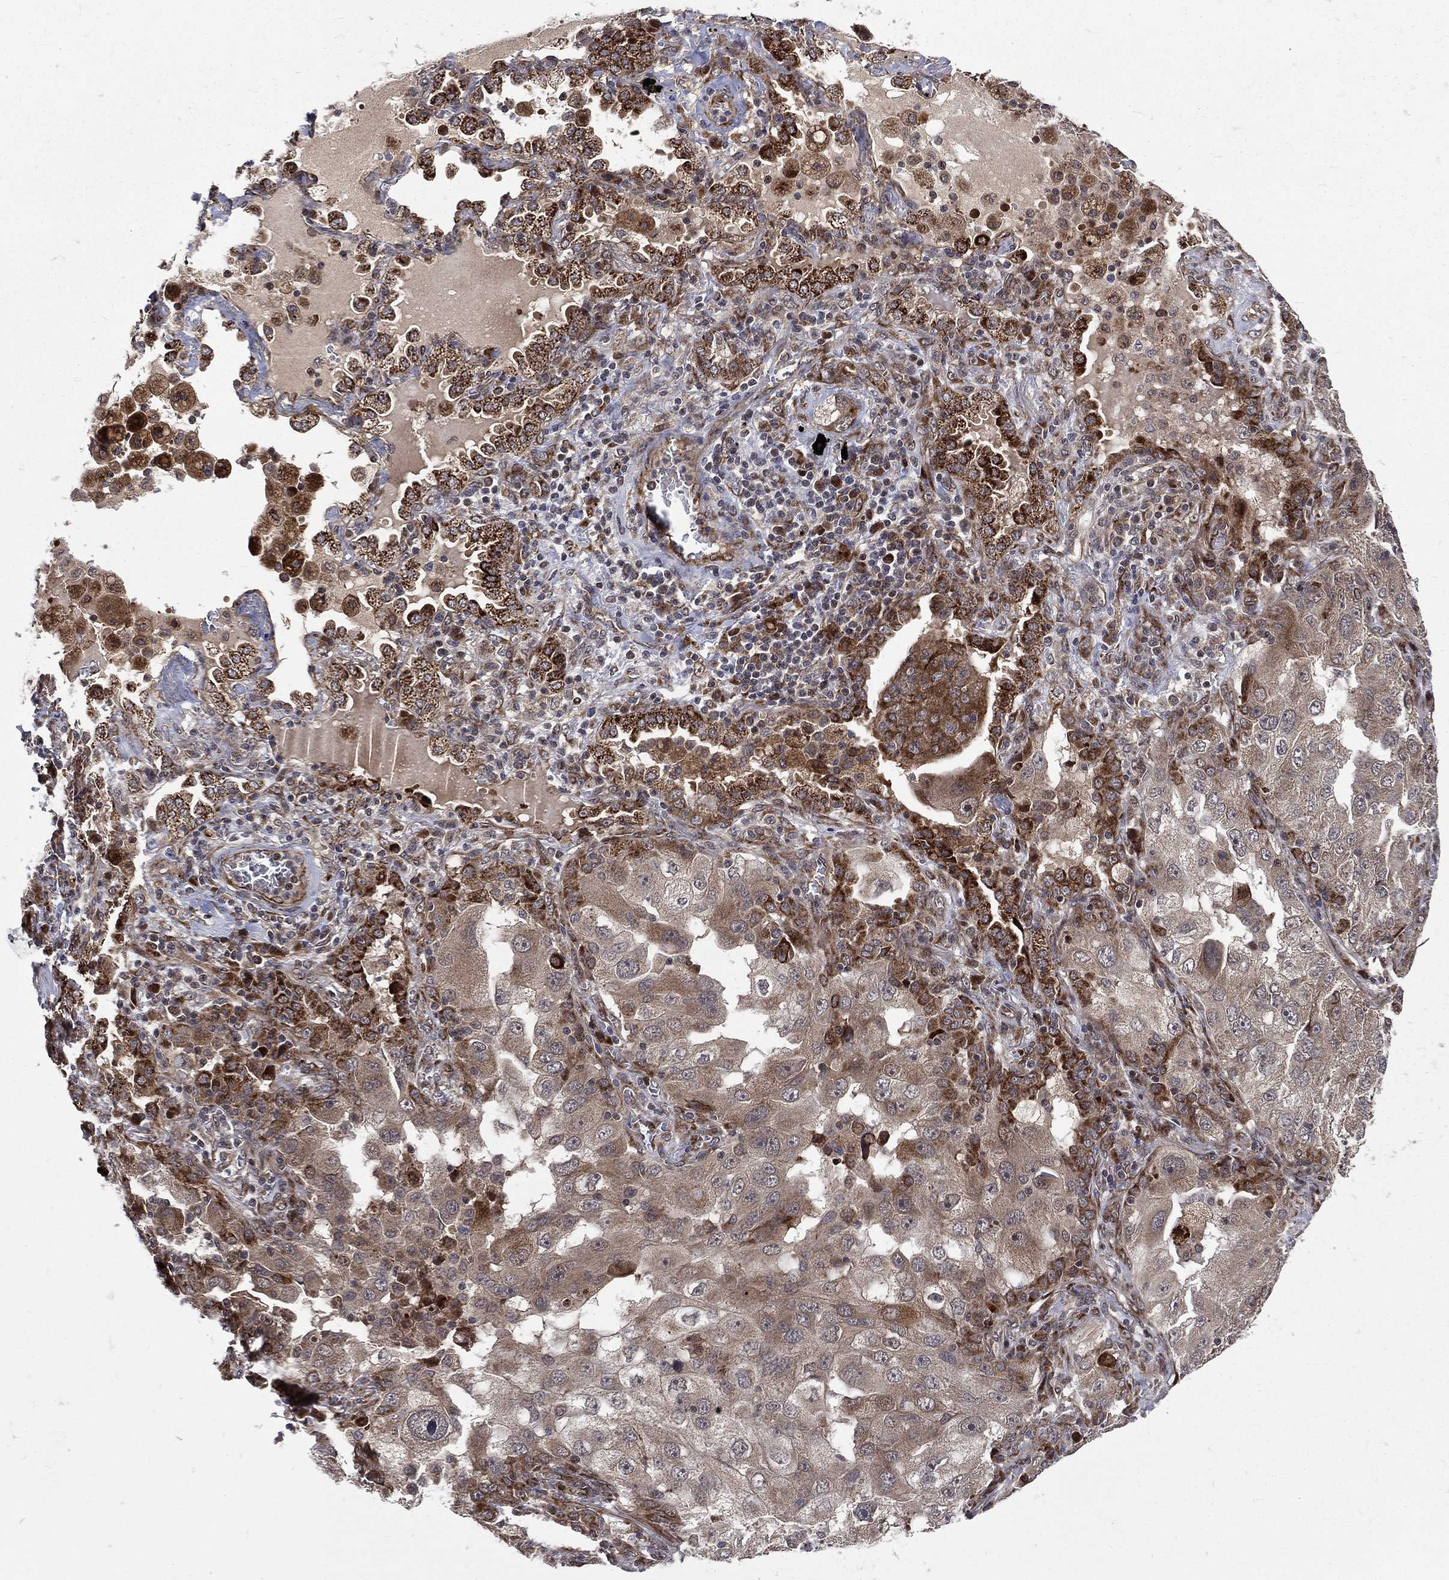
{"staining": {"intensity": "strong", "quantity": "25%-75%", "location": "cytoplasmic/membranous"}, "tissue": "lung cancer", "cell_type": "Tumor cells", "image_type": "cancer", "snomed": [{"axis": "morphology", "description": "Adenocarcinoma, NOS"}, {"axis": "topography", "description": "Lung"}], "caption": "Human adenocarcinoma (lung) stained for a protein (brown) demonstrates strong cytoplasmic/membranous positive expression in about 25%-75% of tumor cells.", "gene": "RAB11FIP4", "patient": {"sex": "female", "age": 61}}